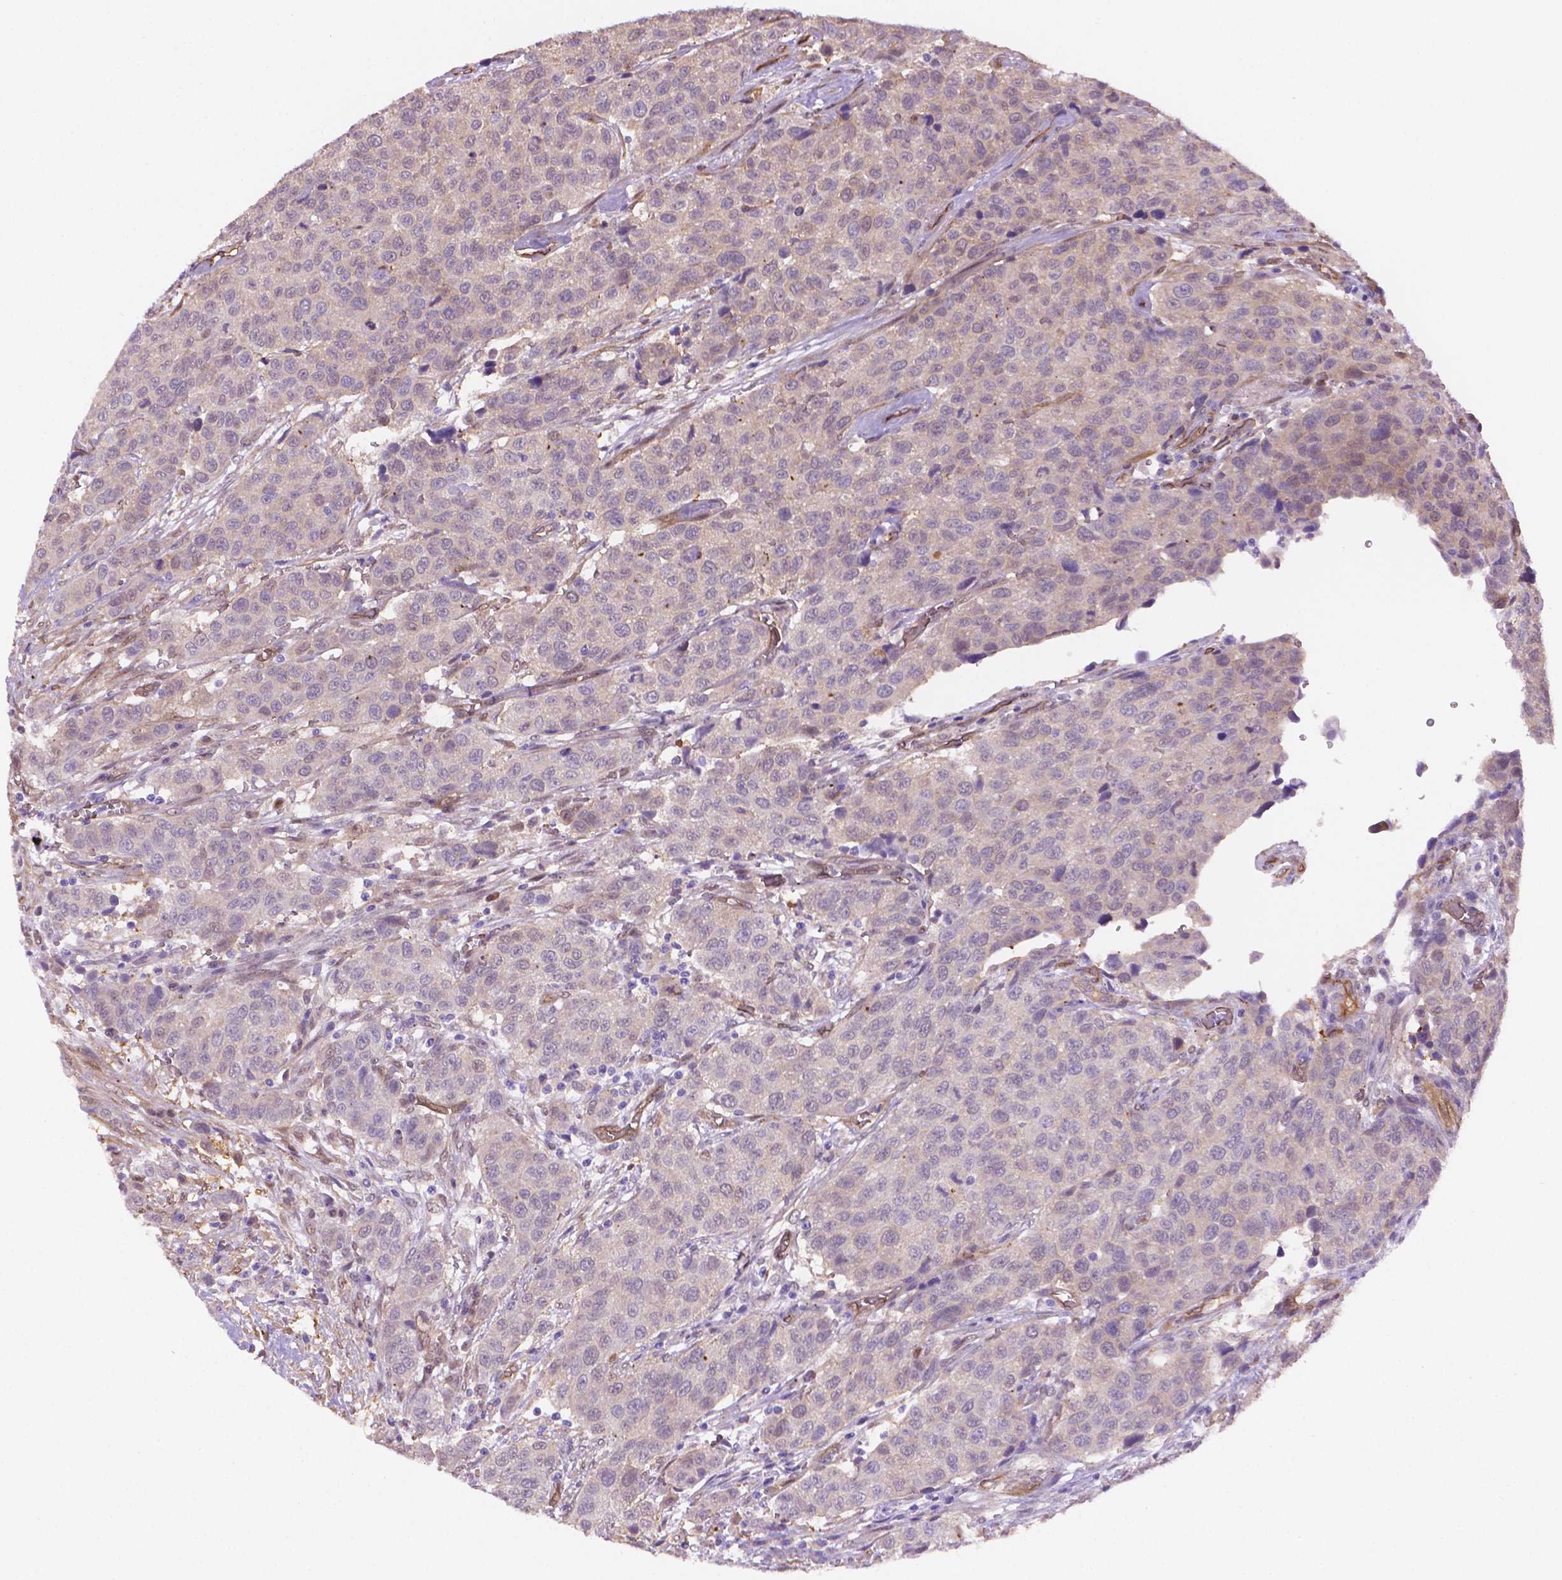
{"staining": {"intensity": "negative", "quantity": "none", "location": "none"}, "tissue": "urothelial cancer", "cell_type": "Tumor cells", "image_type": "cancer", "snomed": [{"axis": "morphology", "description": "Urothelial carcinoma, High grade"}, {"axis": "topography", "description": "Urinary bladder"}], "caption": "Tumor cells are negative for protein expression in human urothelial cancer.", "gene": "CLIC4", "patient": {"sex": "female", "age": 58}}